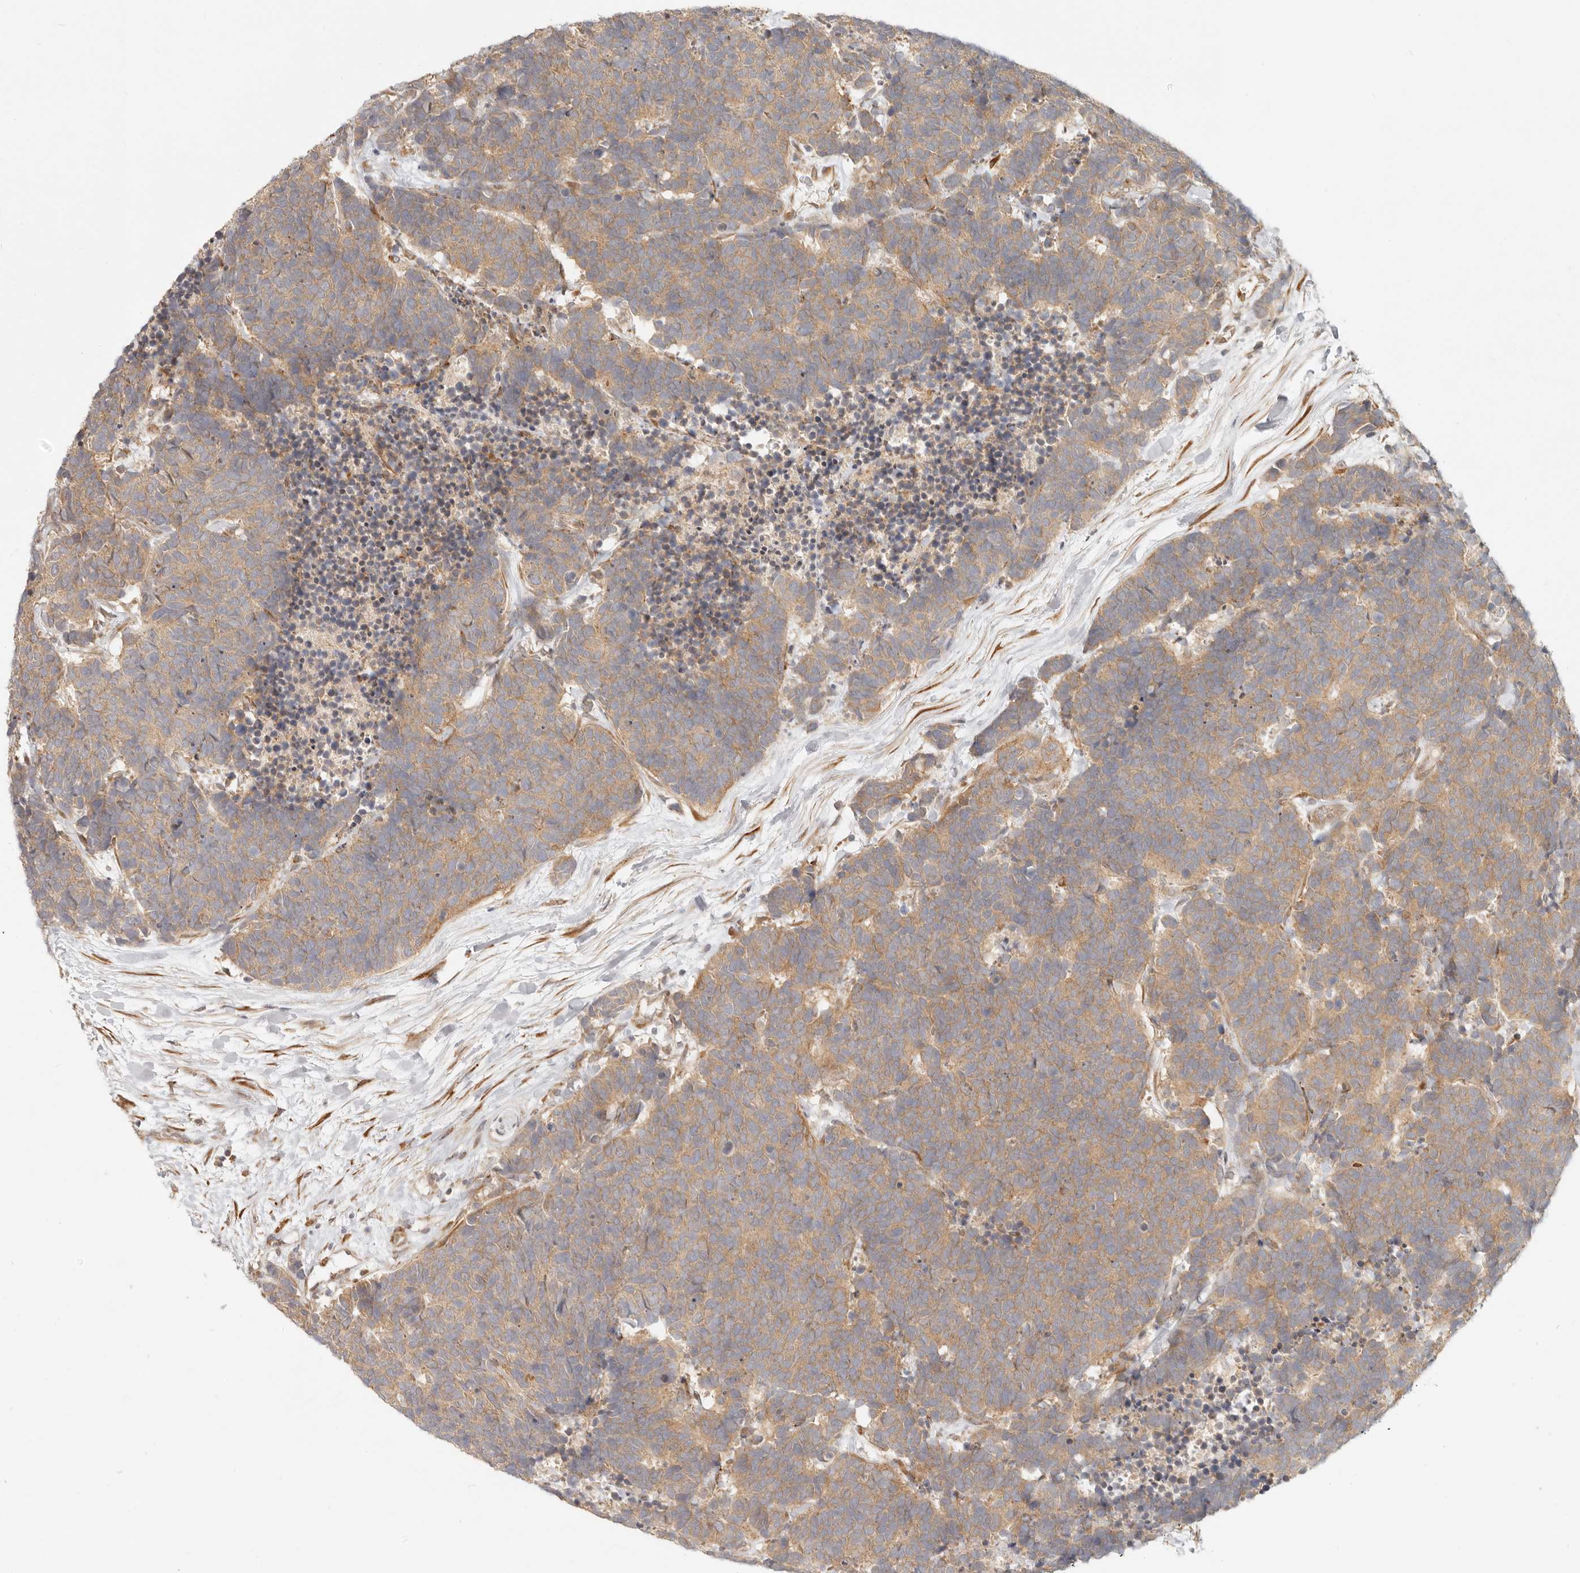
{"staining": {"intensity": "weak", "quantity": ">75%", "location": "cytoplasmic/membranous"}, "tissue": "carcinoid", "cell_type": "Tumor cells", "image_type": "cancer", "snomed": [{"axis": "morphology", "description": "Carcinoma, NOS"}, {"axis": "morphology", "description": "Carcinoid, malignant, NOS"}, {"axis": "topography", "description": "Urinary bladder"}], "caption": "Protein analysis of carcinoma tissue exhibits weak cytoplasmic/membranous staining in approximately >75% of tumor cells.", "gene": "TUFT1", "patient": {"sex": "male", "age": 57}}